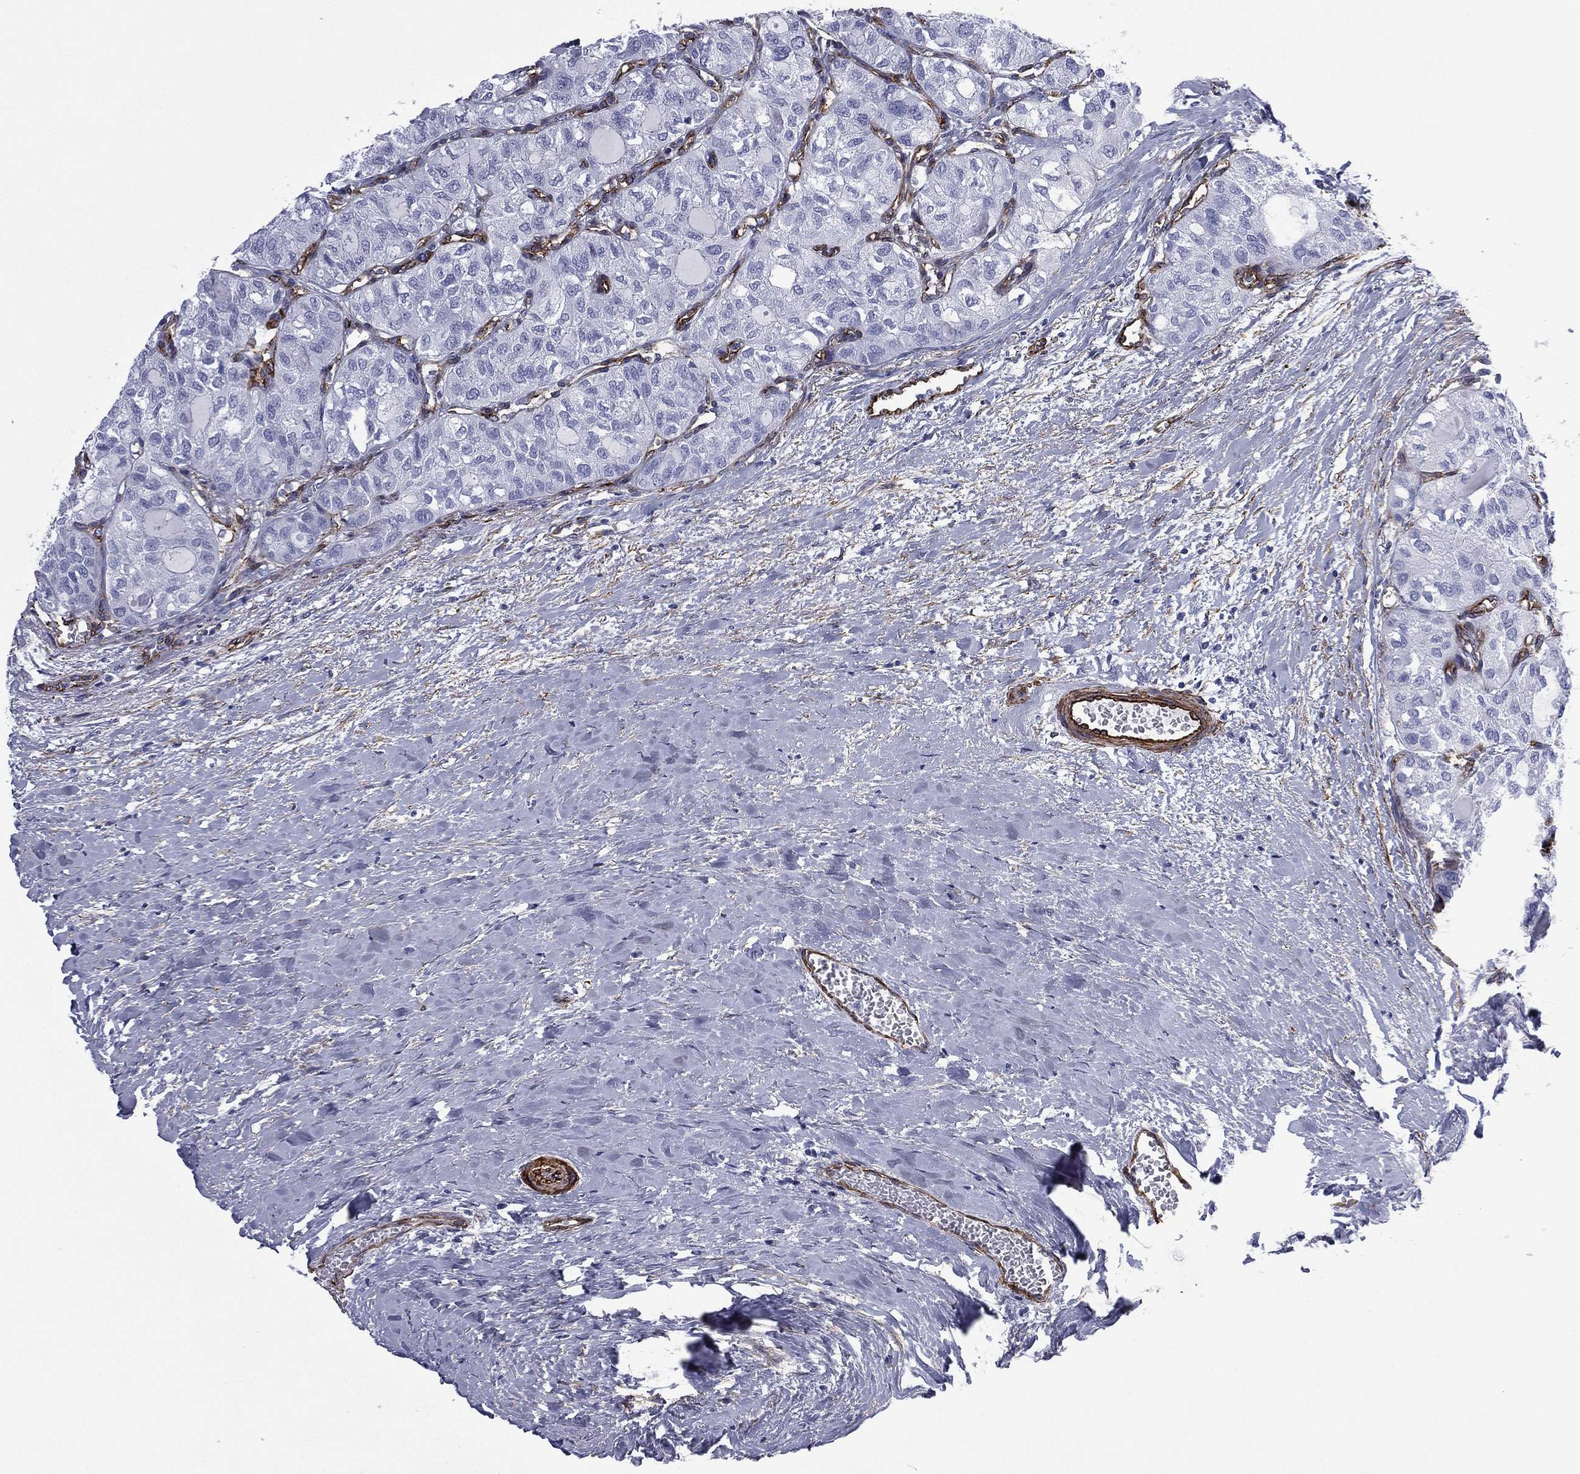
{"staining": {"intensity": "negative", "quantity": "none", "location": "none"}, "tissue": "thyroid cancer", "cell_type": "Tumor cells", "image_type": "cancer", "snomed": [{"axis": "morphology", "description": "Follicular adenoma carcinoma, NOS"}, {"axis": "topography", "description": "Thyroid gland"}], "caption": "The micrograph demonstrates no significant expression in tumor cells of thyroid cancer (follicular adenoma carcinoma).", "gene": "CAVIN3", "patient": {"sex": "male", "age": 75}}